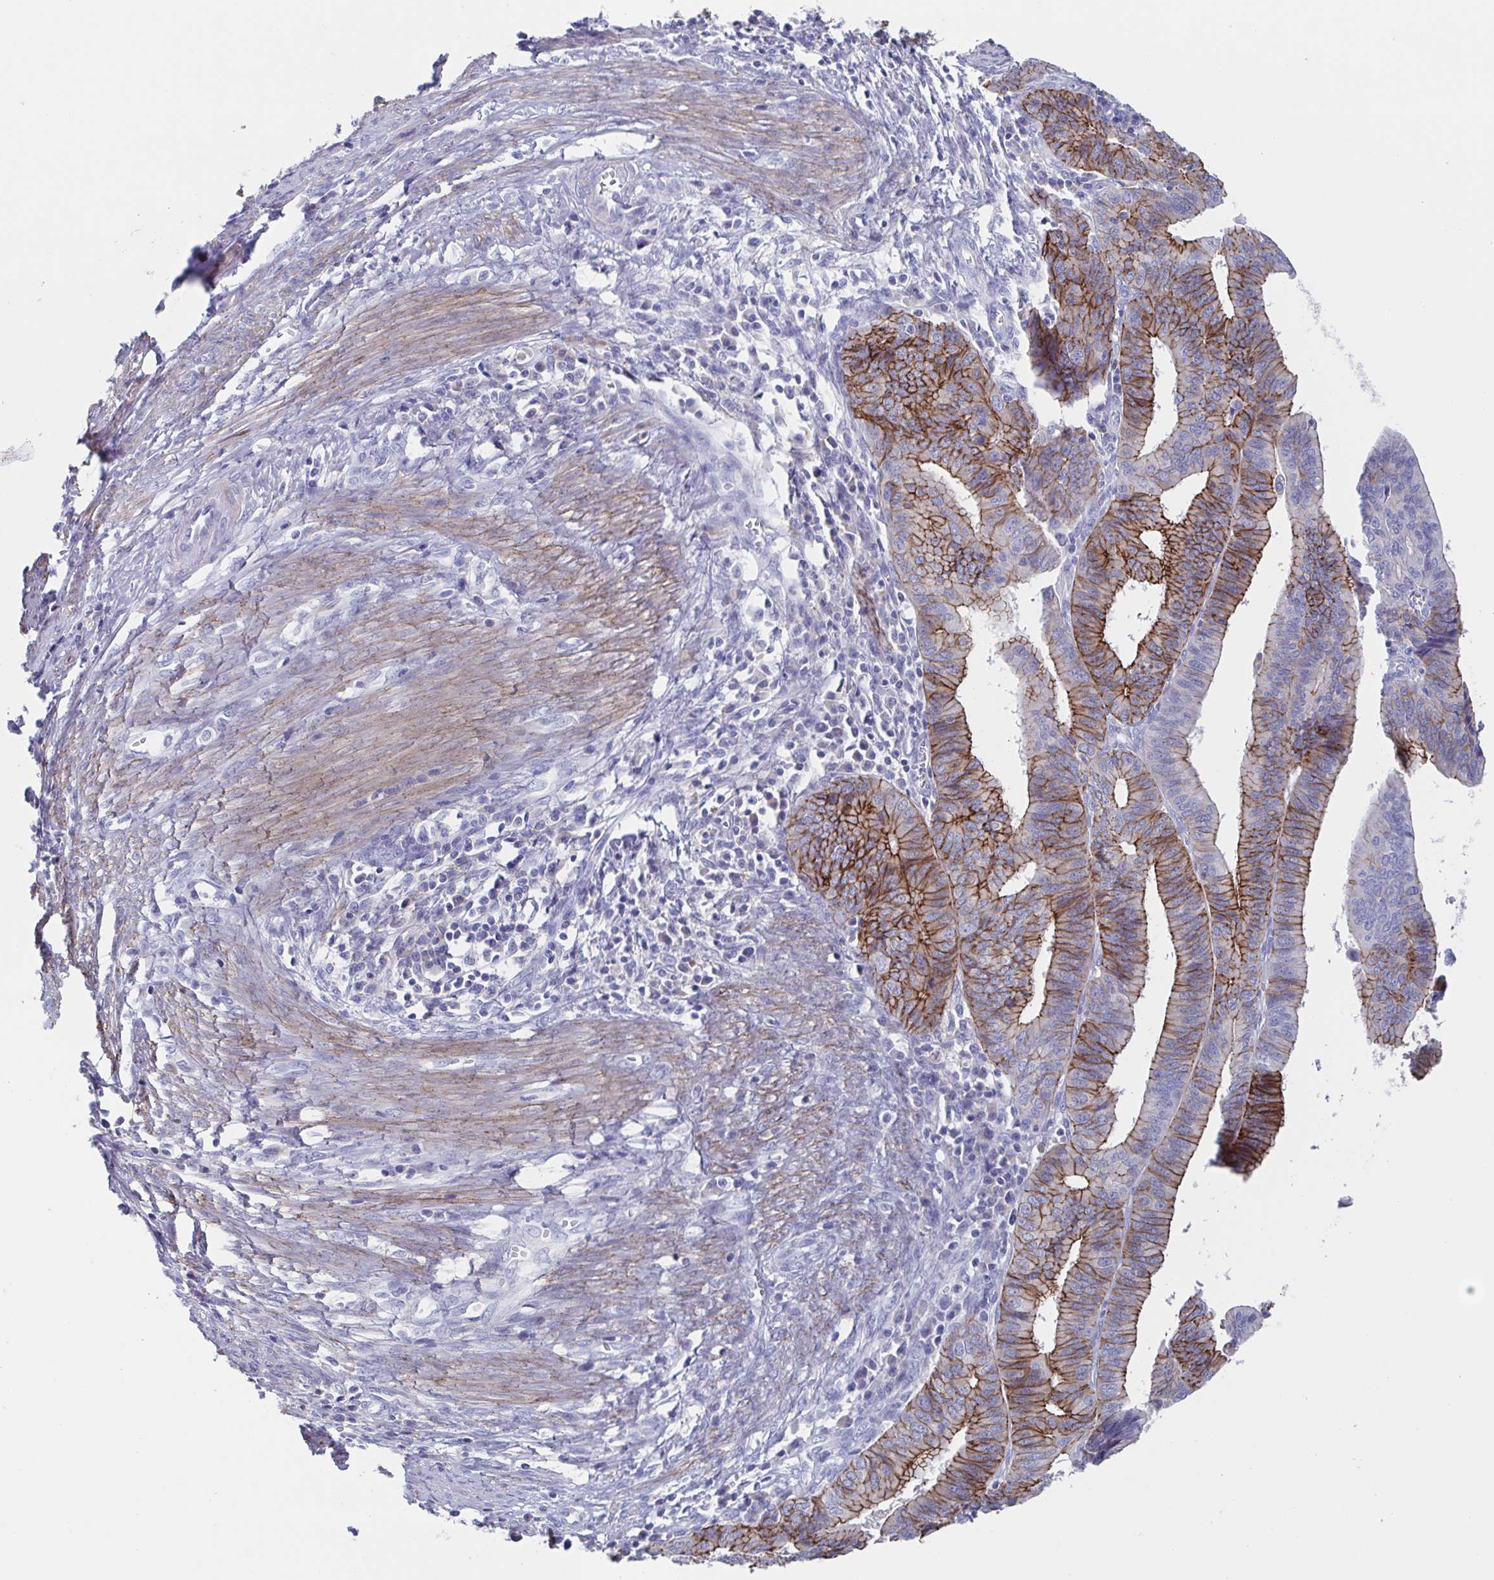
{"staining": {"intensity": "moderate", "quantity": "25%-75%", "location": "cytoplasmic/membranous"}, "tissue": "endometrial cancer", "cell_type": "Tumor cells", "image_type": "cancer", "snomed": [{"axis": "morphology", "description": "Adenocarcinoma, NOS"}, {"axis": "topography", "description": "Endometrium"}], "caption": "Endometrial adenocarcinoma tissue reveals moderate cytoplasmic/membranous staining in approximately 25%-75% of tumor cells, visualized by immunohistochemistry.", "gene": "CDH2", "patient": {"sex": "female", "age": 65}}